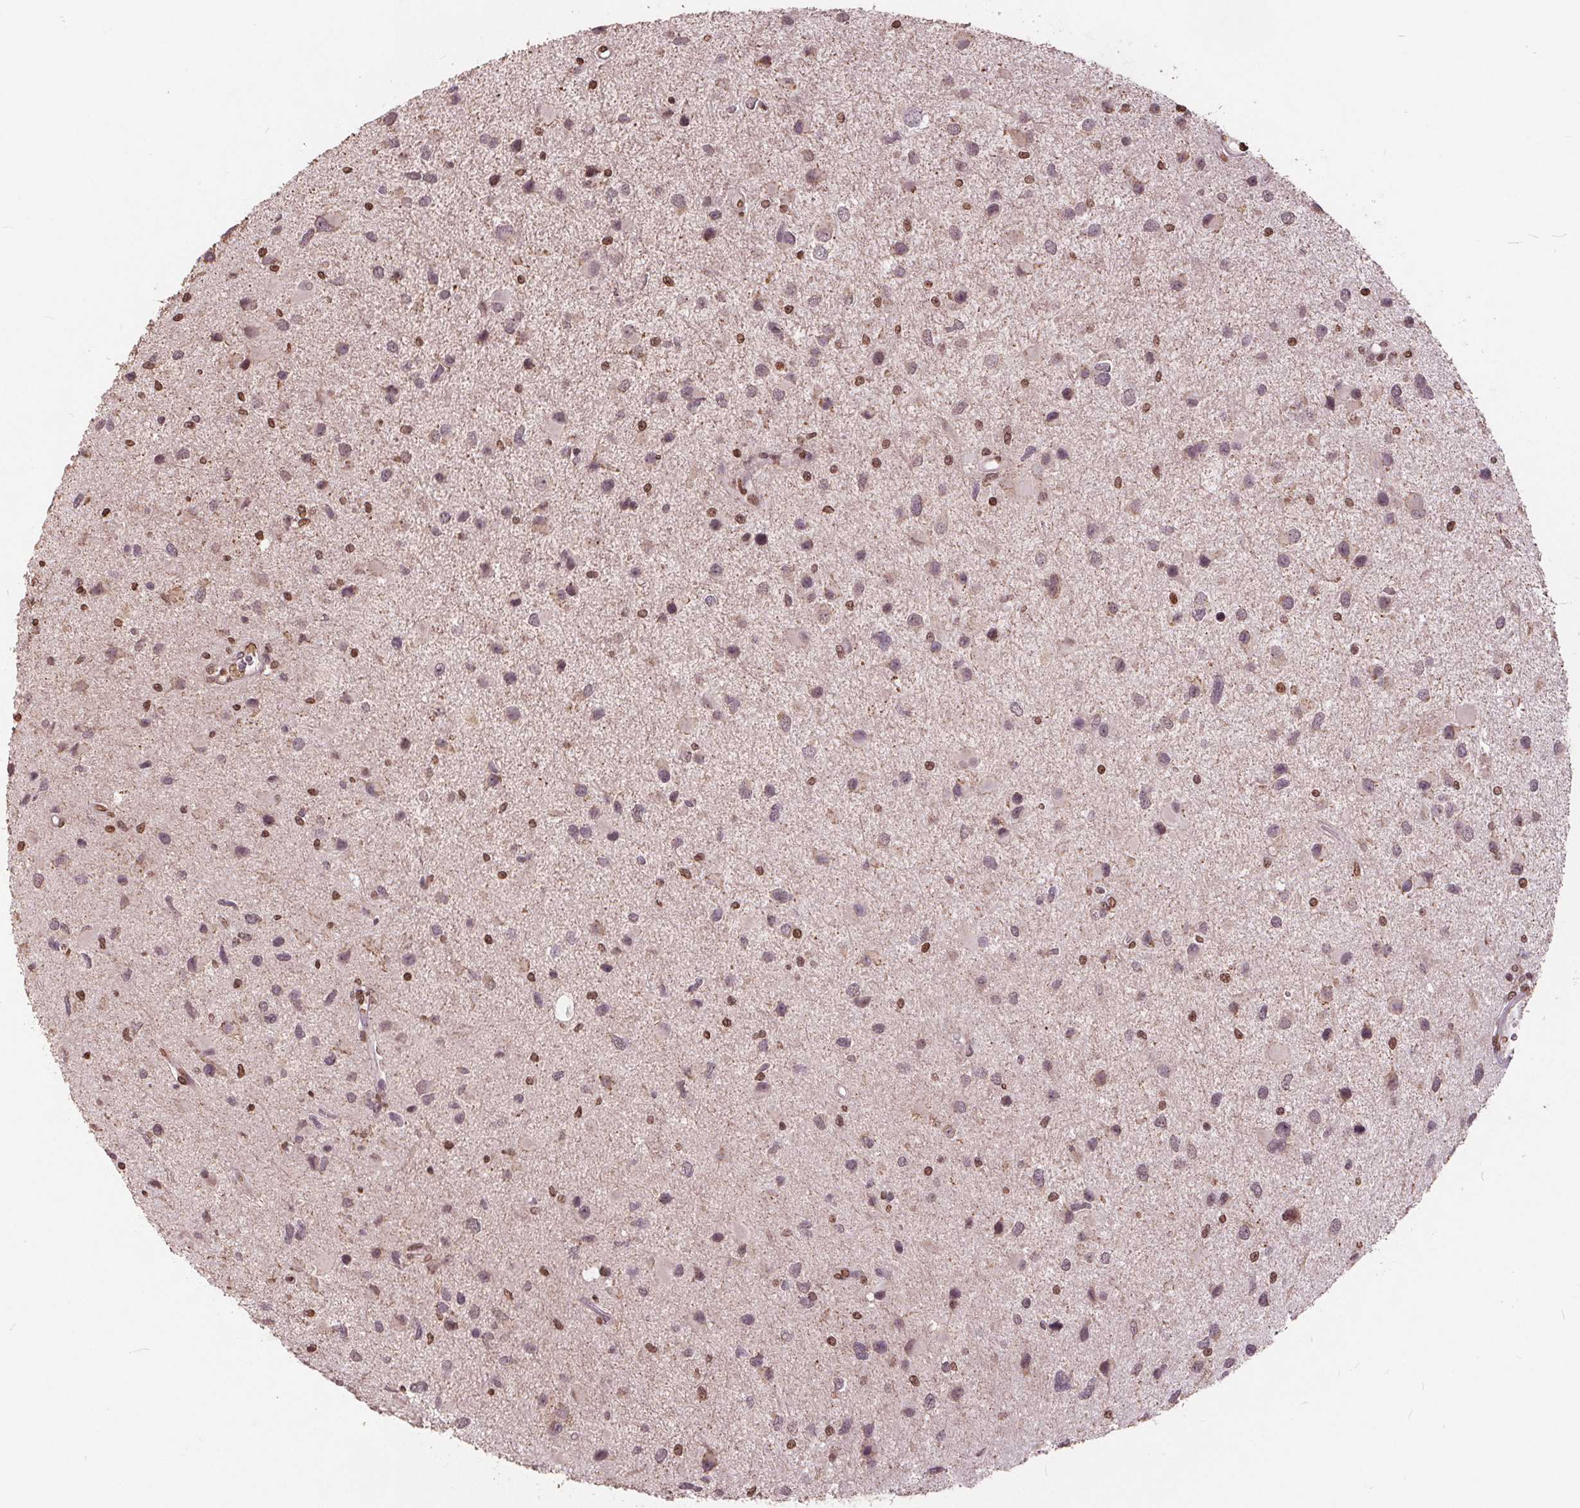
{"staining": {"intensity": "moderate", "quantity": "<25%", "location": "nuclear"}, "tissue": "glioma", "cell_type": "Tumor cells", "image_type": "cancer", "snomed": [{"axis": "morphology", "description": "Glioma, malignant, Low grade"}, {"axis": "topography", "description": "Brain"}], "caption": "Glioma stained with IHC demonstrates moderate nuclear expression in about <25% of tumor cells. Using DAB (brown) and hematoxylin (blue) stains, captured at high magnification using brightfield microscopy.", "gene": "HIF1AN", "patient": {"sex": "female", "age": 32}}